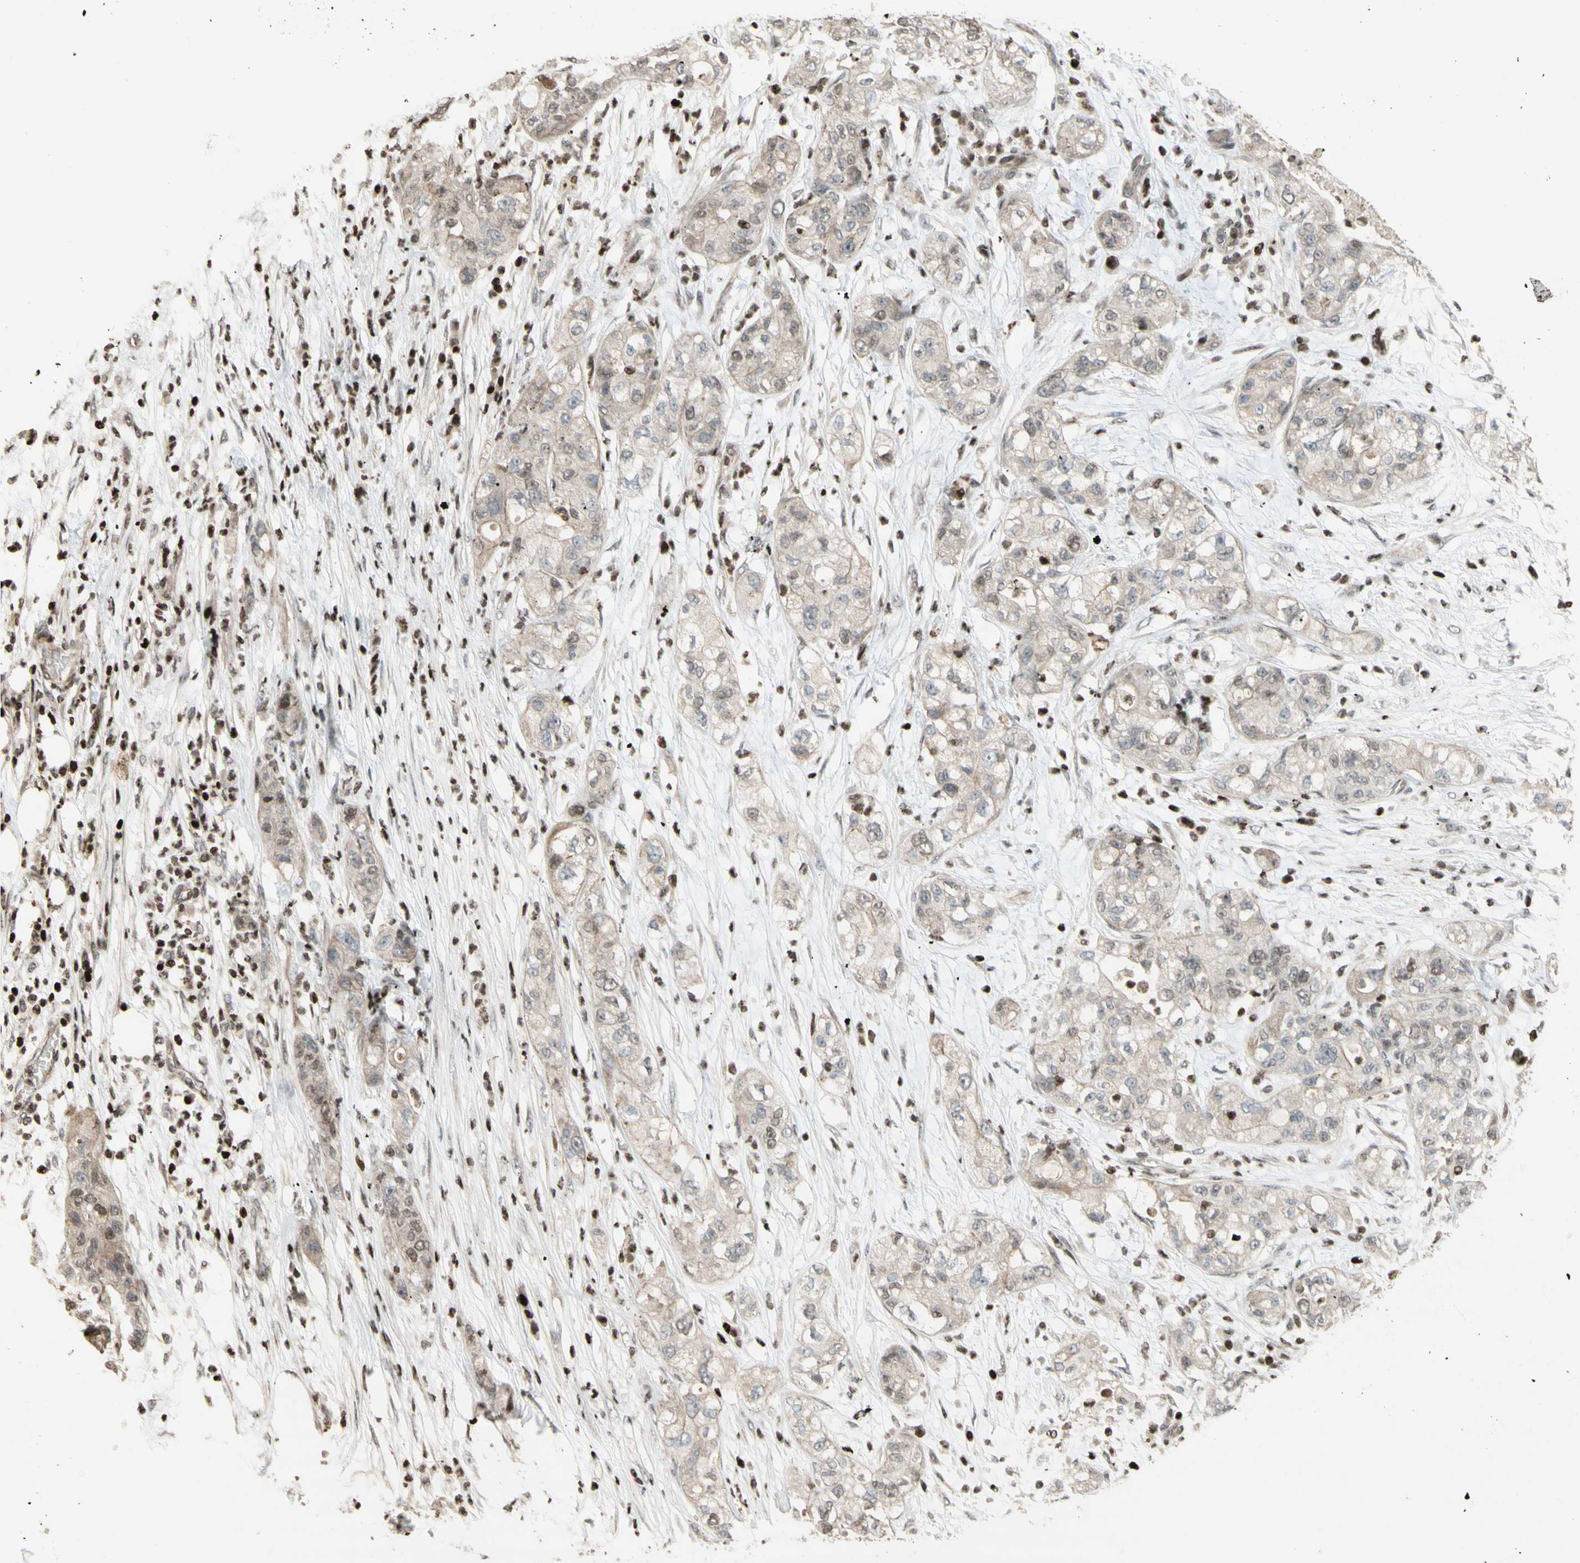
{"staining": {"intensity": "negative", "quantity": "none", "location": "none"}, "tissue": "pancreatic cancer", "cell_type": "Tumor cells", "image_type": "cancer", "snomed": [{"axis": "morphology", "description": "Adenocarcinoma, NOS"}, {"axis": "topography", "description": "Pancreas"}], "caption": "Pancreatic cancer was stained to show a protein in brown. There is no significant staining in tumor cells.", "gene": "POLA1", "patient": {"sex": "female", "age": 78}}